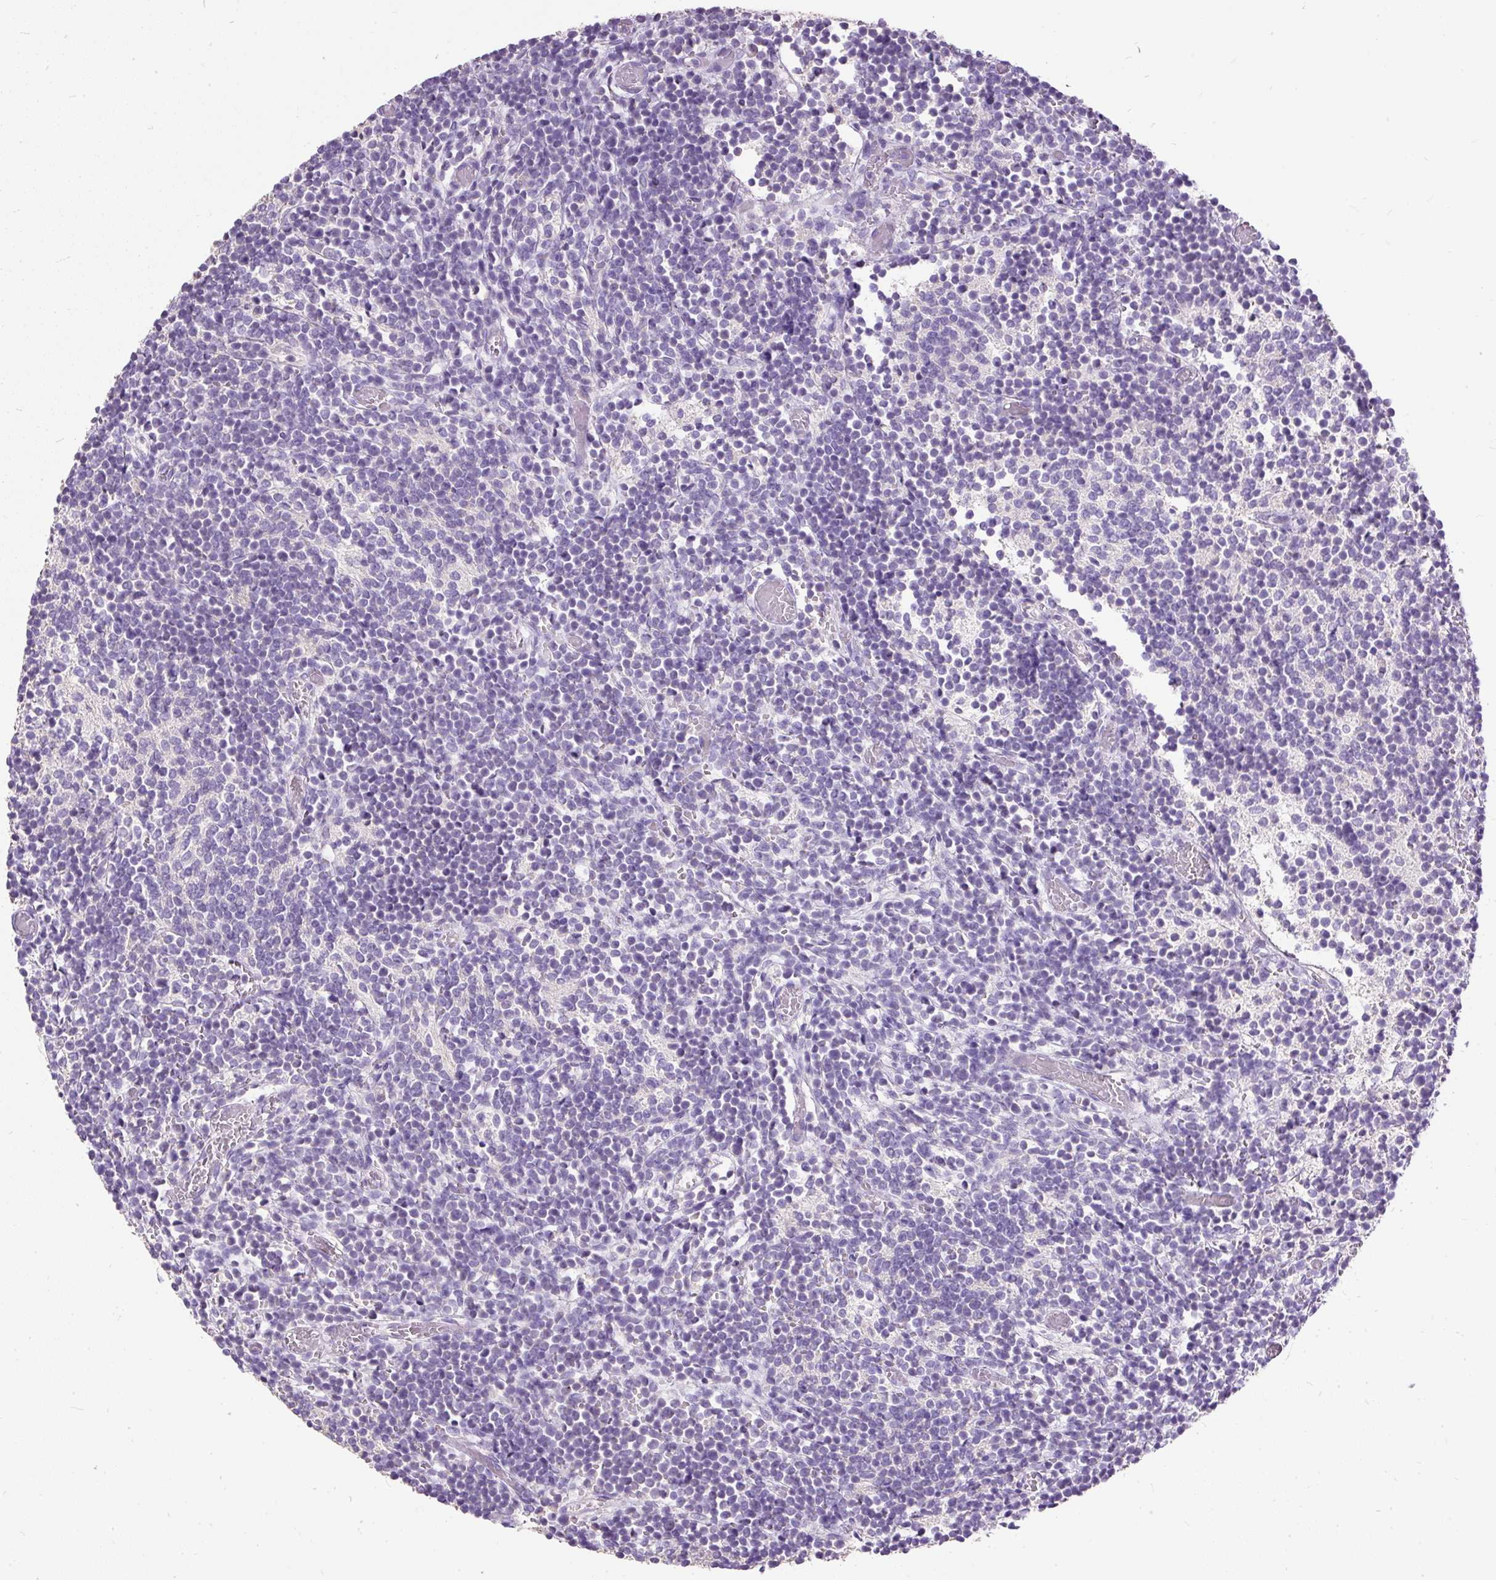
{"staining": {"intensity": "negative", "quantity": "none", "location": "none"}, "tissue": "glioma", "cell_type": "Tumor cells", "image_type": "cancer", "snomed": [{"axis": "morphology", "description": "Glioma, malignant, Low grade"}, {"axis": "topography", "description": "Brain"}], "caption": "A photomicrograph of glioma stained for a protein shows no brown staining in tumor cells. Nuclei are stained in blue.", "gene": "GBX1", "patient": {"sex": "female", "age": 1}}